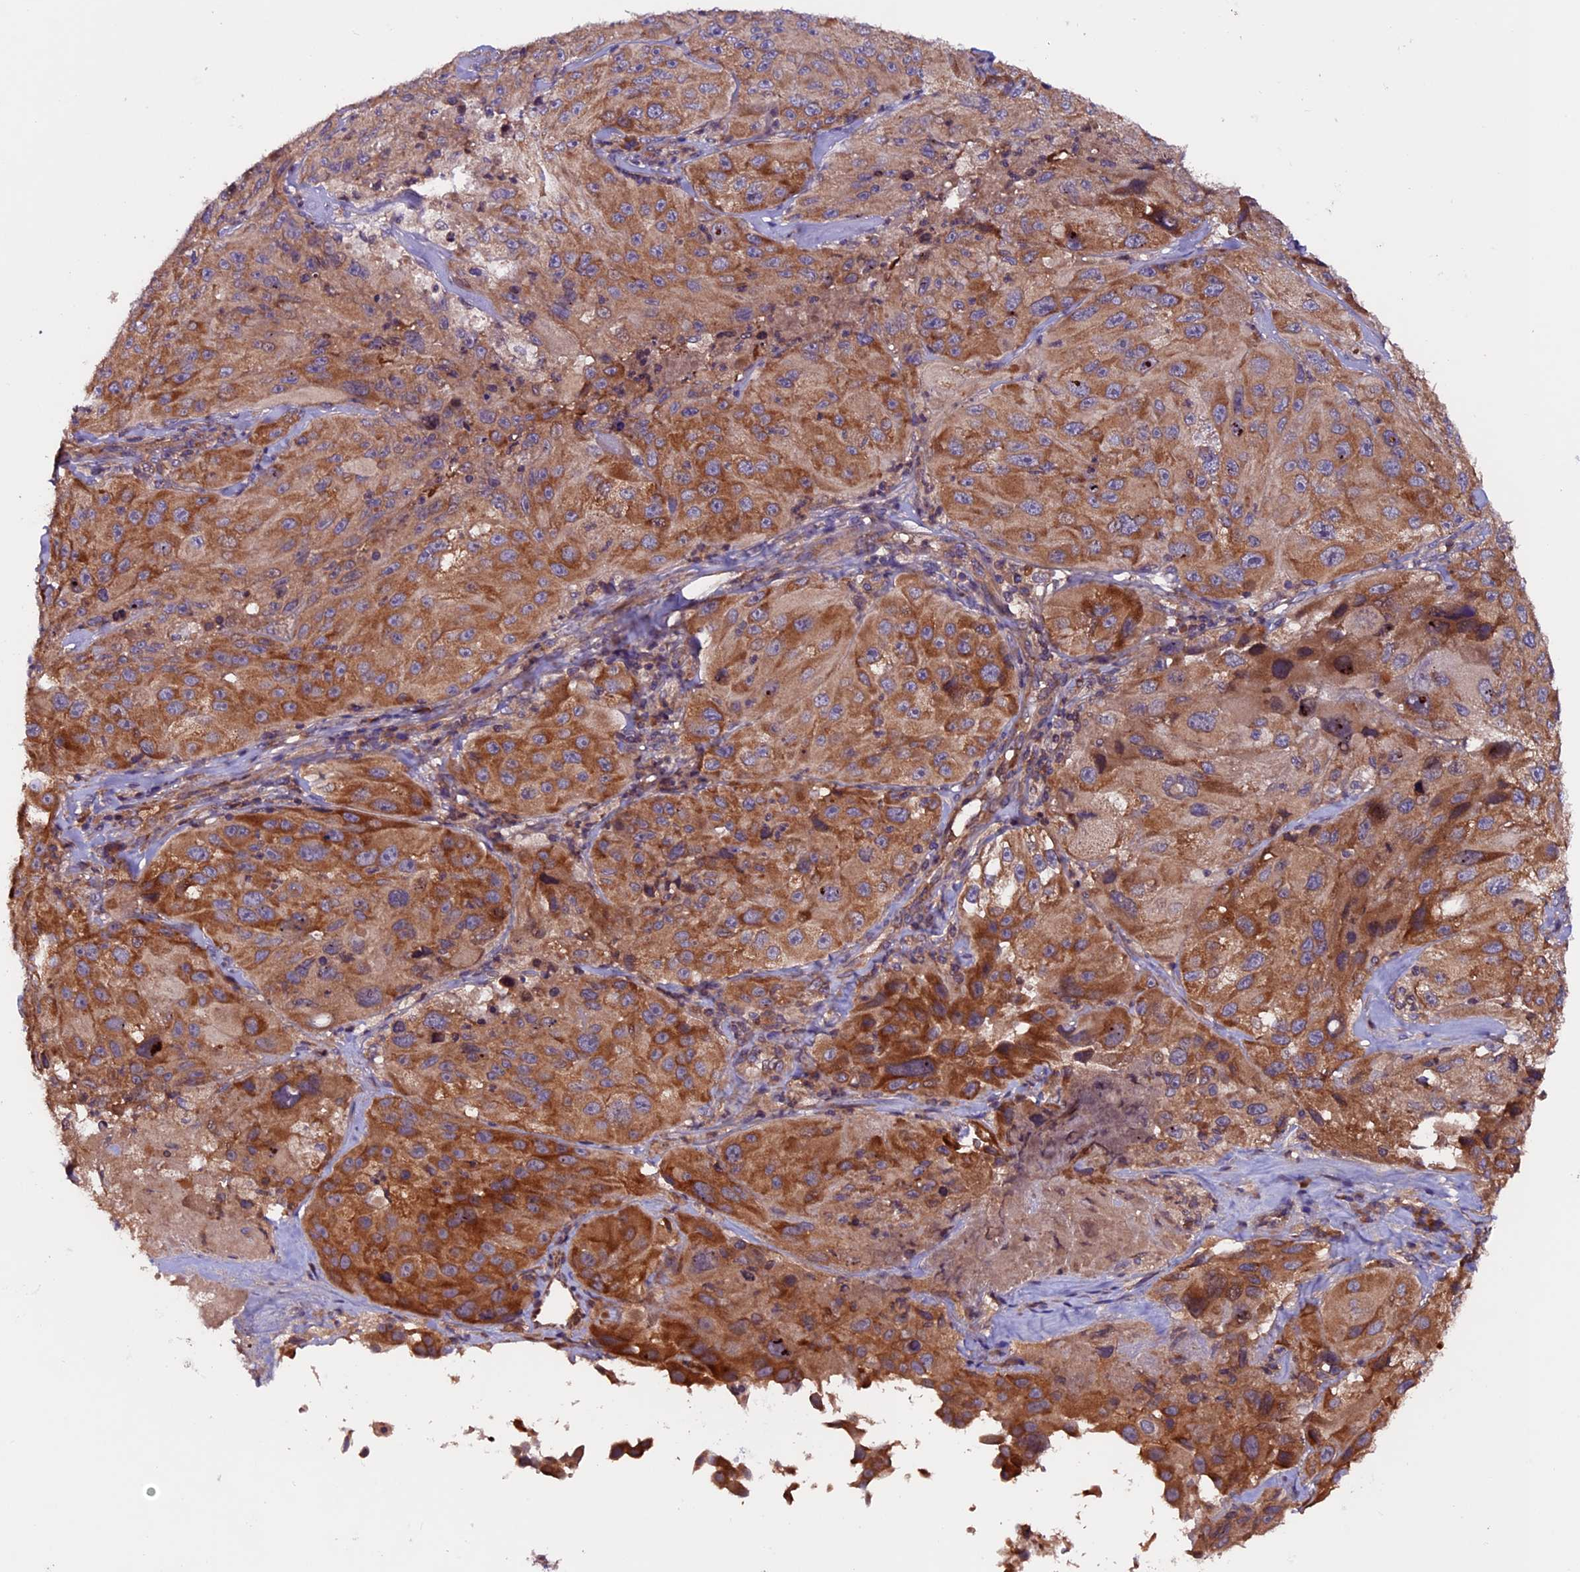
{"staining": {"intensity": "moderate", "quantity": ">75%", "location": "cytoplasmic/membranous"}, "tissue": "melanoma", "cell_type": "Tumor cells", "image_type": "cancer", "snomed": [{"axis": "morphology", "description": "Malignant melanoma, Metastatic site"}, {"axis": "topography", "description": "Lymph node"}], "caption": "The histopathology image reveals immunohistochemical staining of melanoma. There is moderate cytoplasmic/membranous positivity is seen in approximately >75% of tumor cells. The protein is stained brown, and the nuclei are stained in blue (DAB (3,3'-diaminobenzidine) IHC with brightfield microscopy, high magnification).", "gene": "ZNF598", "patient": {"sex": "male", "age": 62}}